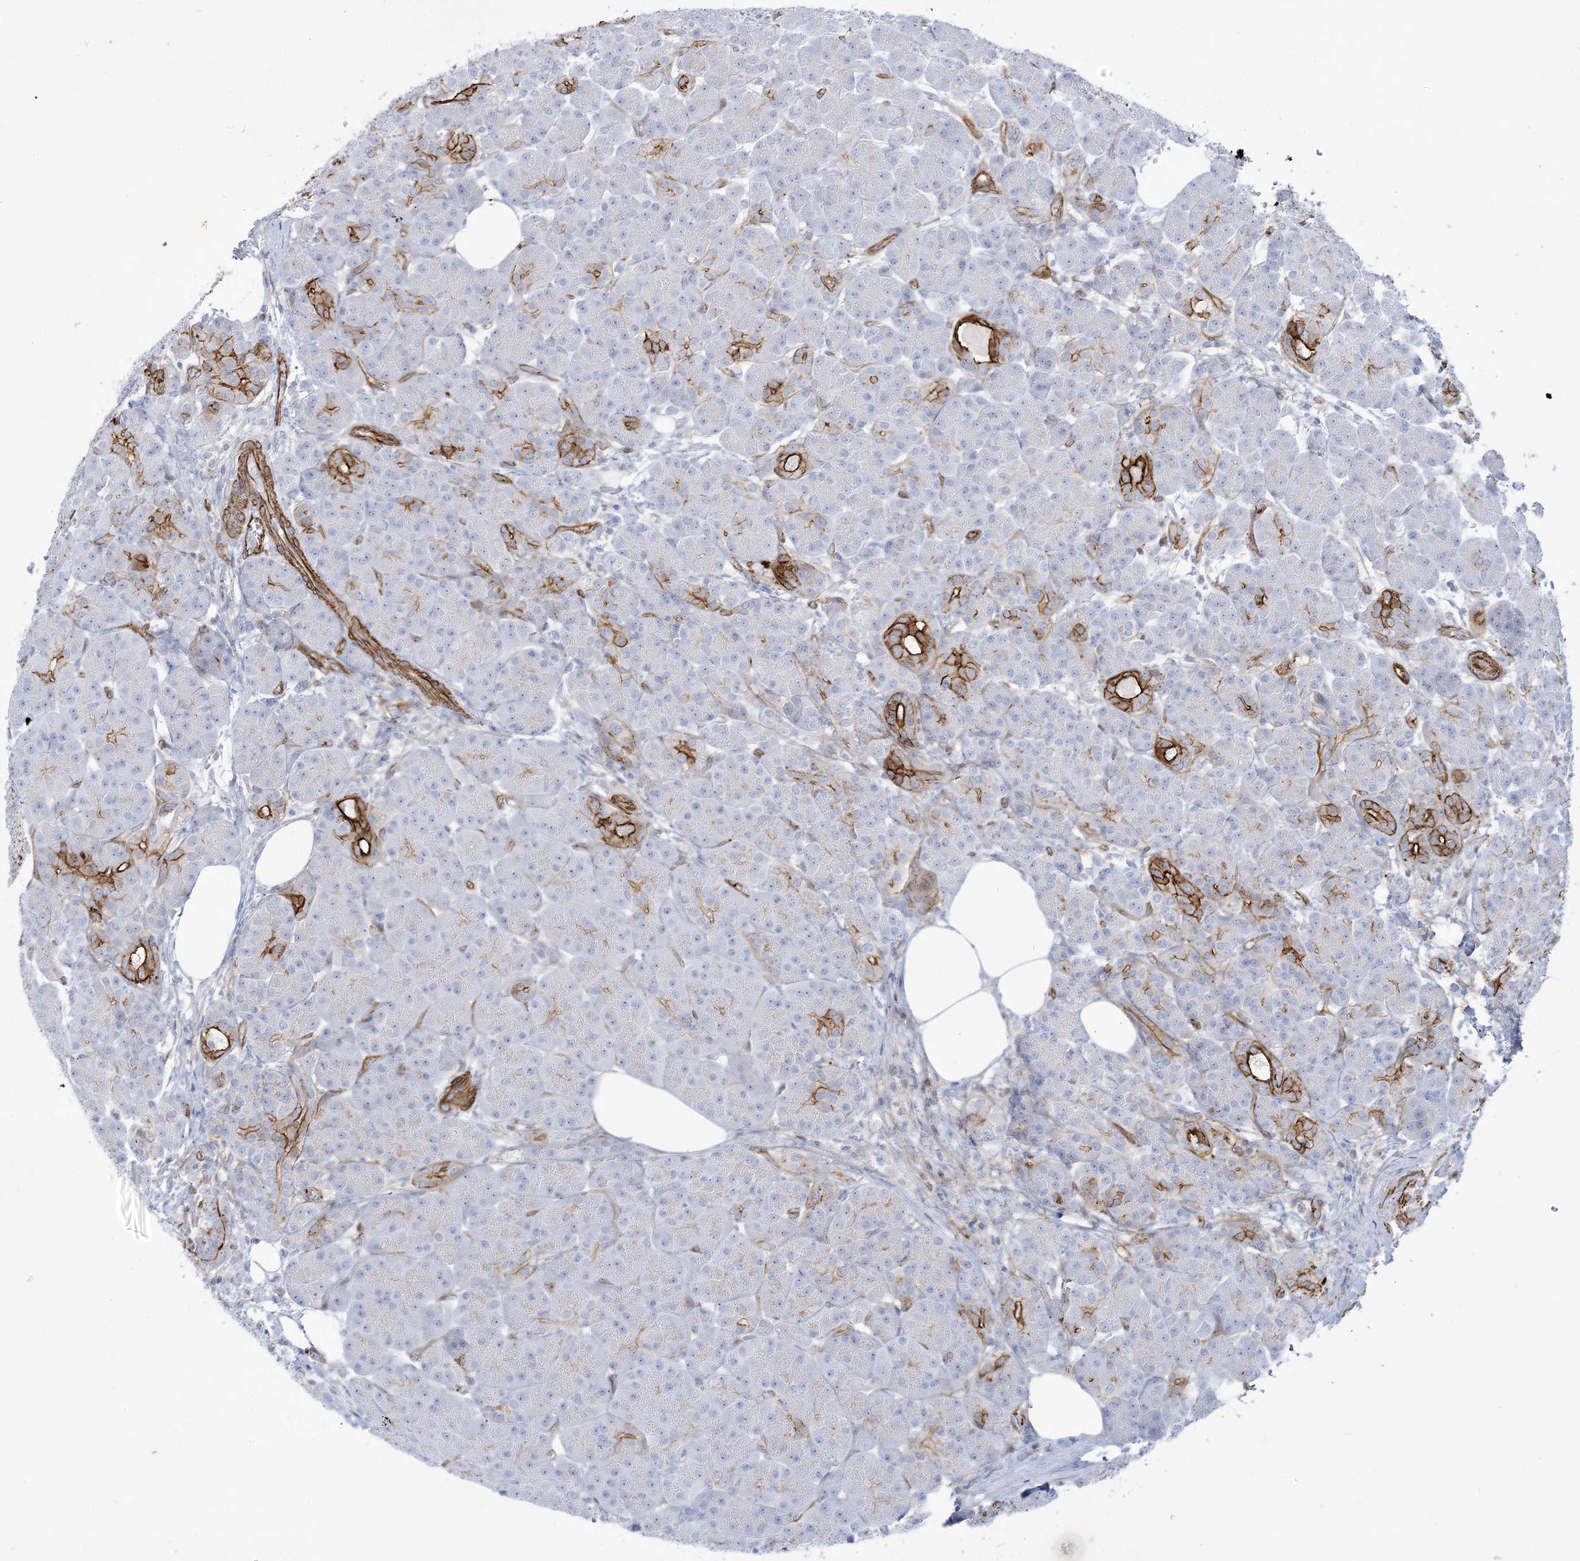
{"staining": {"intensity": "strong", "quantity": "<25%", "location": "cytoplasmic/membranous"}, "tissue": "pancreas", "cell_type": "Exocrine glandular cells", "image_type": "normal", "snomed": [{"axis": "morphology", "description": "Normal tissue, NOS"}, {"axis": "topography", "description": "Pancreas"}], "caption": "This micrograph shows unremarkable pancreas stained with immunohistochemistry to label a protein in brown. The cytoplasmic/membranous of exocrine glandular cells show strong positivity for the protein. Nuclei are counter-stained blue.", "gene": "B3GNT7", "patient": {"sex": "male", "age": 63}}